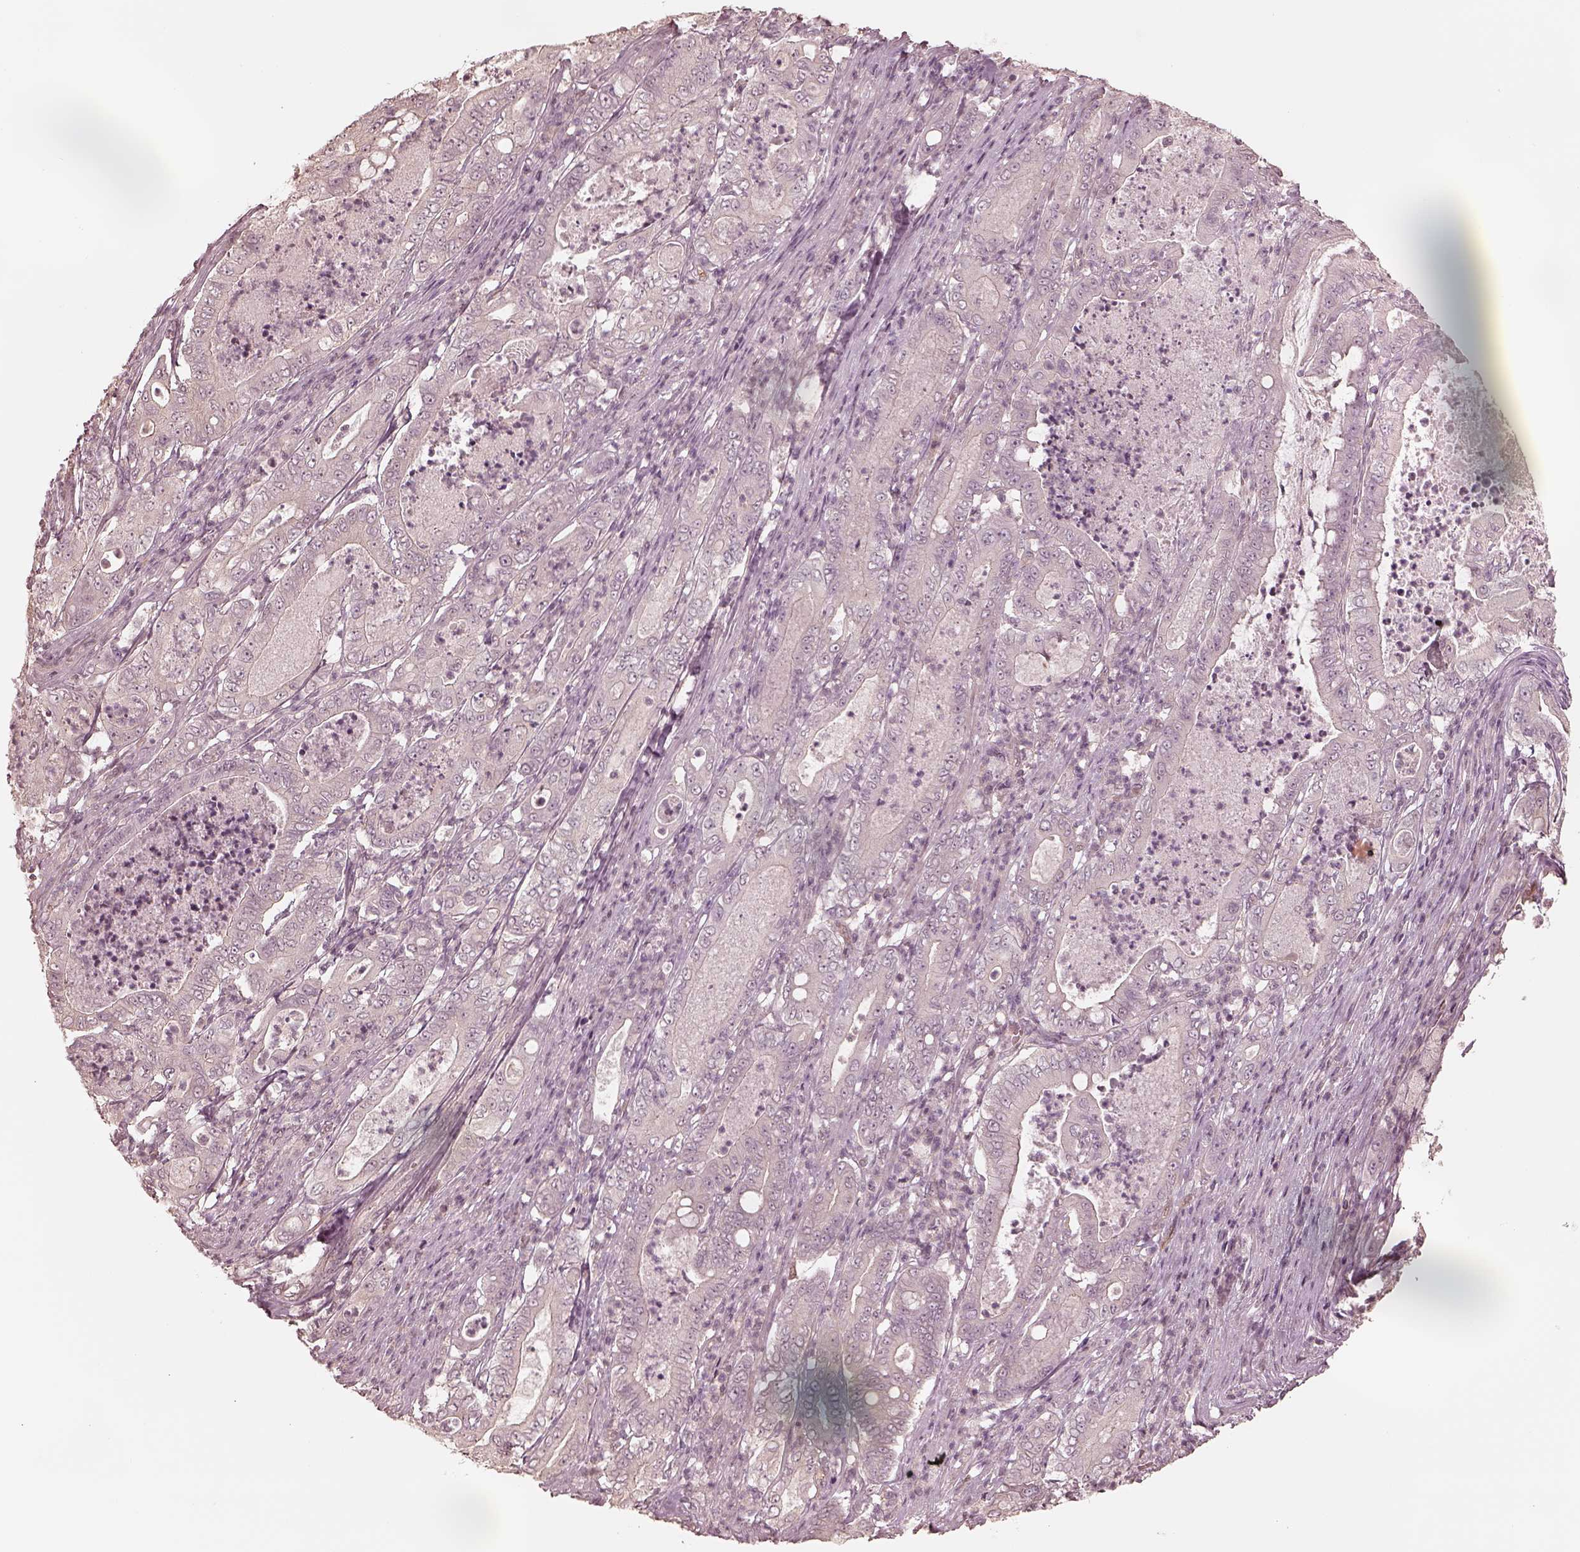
{"staining": {"intensity": "negative", "quantity": "none", "location": "none"}, "tissue": "pancreatic cancer", "cell_type": "Tumor cells", "image_type": "cancer", "snomed": [{"axis": "morphology", "description": "Adenocarcinoma, NOS"}, {"axis": "topography", "description": "Pancreas"}], "caption": "The image reveals no staining of tumor cells in pancreatic cancer (adenocarcinoma).", "gene": "KIF5C", "patient": {"sex": "male", "age": 71}}